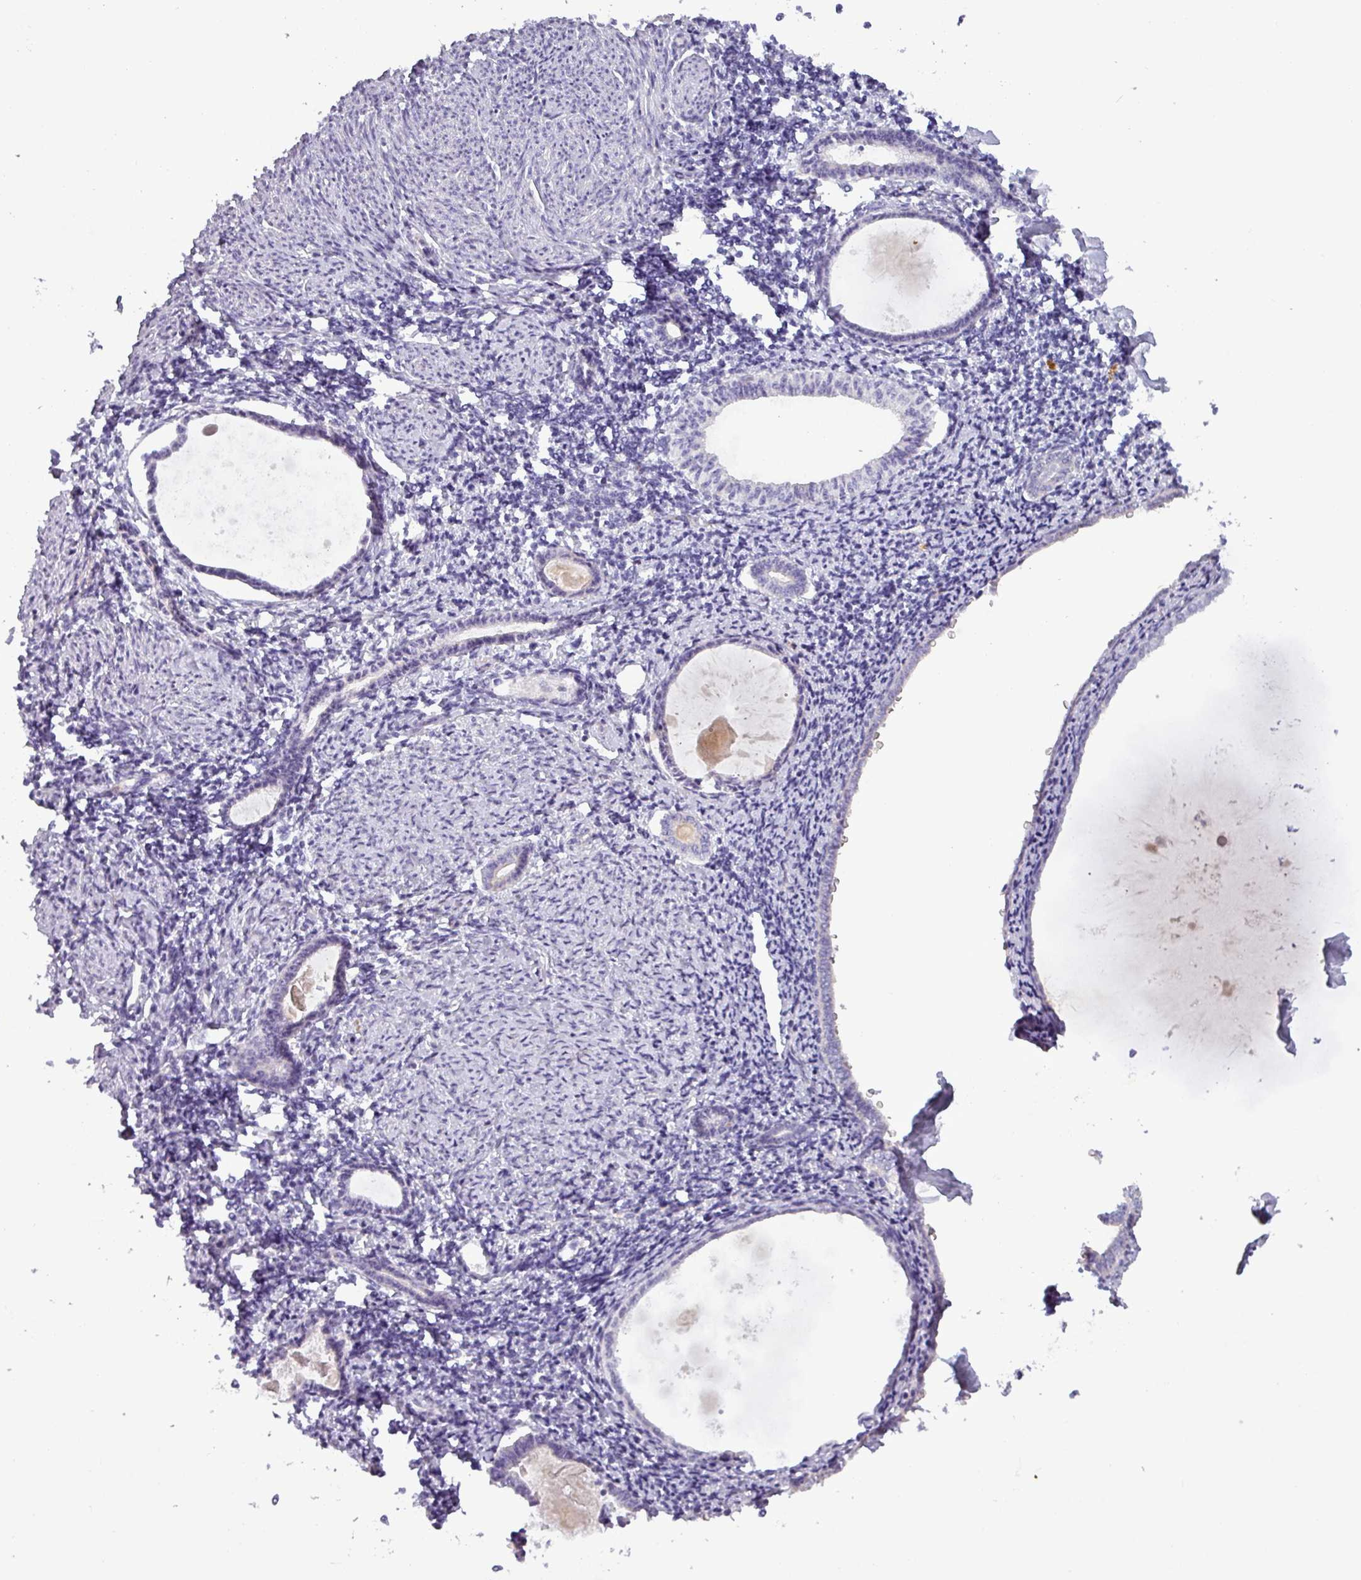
{"staining": {"intensity": "weak", "quantity": "<25%", "location": "cytoplasmic/membranous"}, "tissue": "endometrium", "cell_type": "Cells in endometrial stroma", "image_type": "normal", "snomed": [{"axis": "morphology", "description": "Normal tissue, NOS"}, {"axis": "topography", "description": "Endometrium"}], "caption": "This micrograph is of normal endometrium stained with IHC to label a protein in brown with the nuclei are counter-stained blue. There is no expression in cells in endometrial stroma. Nuclei are stained in blue.", "gene": "PNMA6A", "patient": {"sex": "female", "age": 63}}